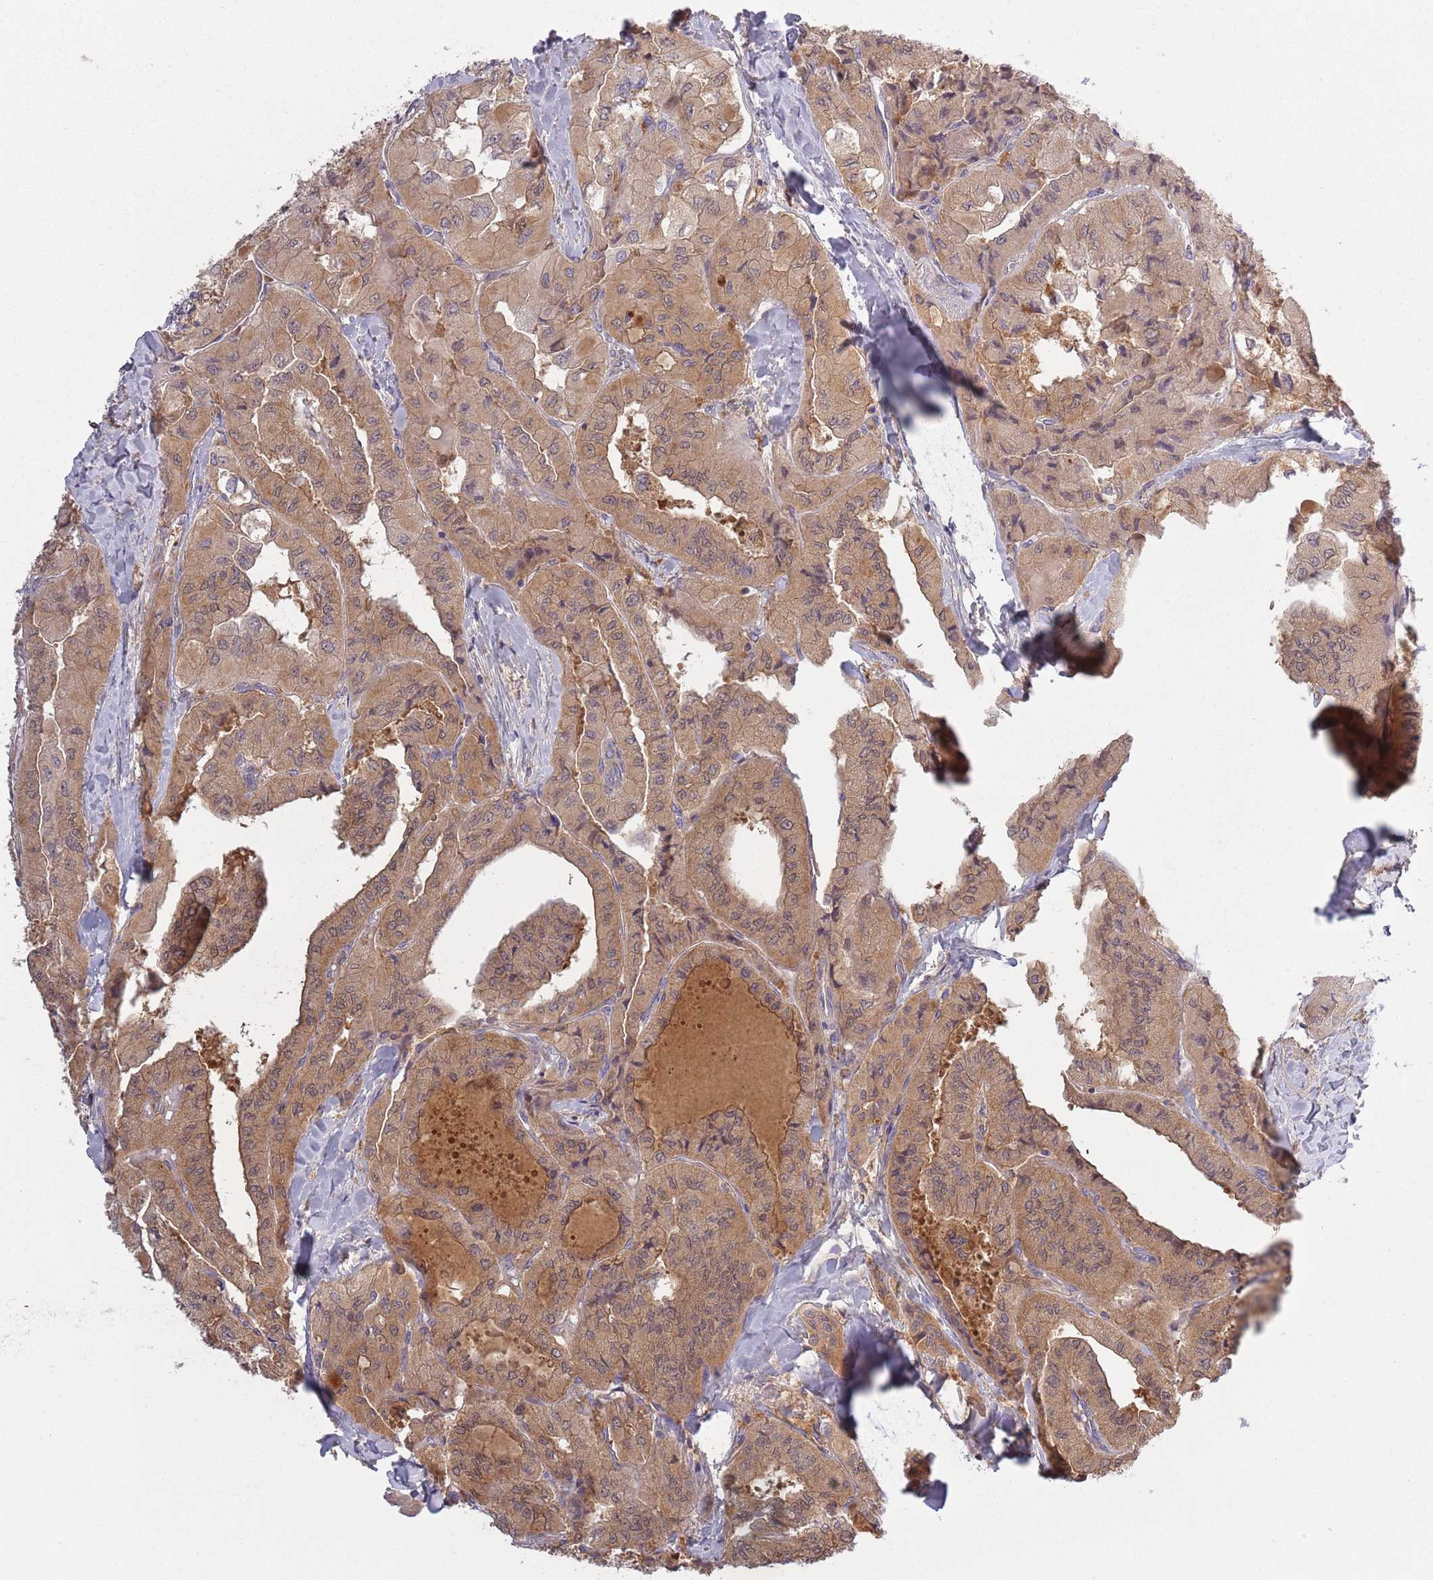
{"staining": {"intensity": "moderate", "quantity": ">75%", "location": "cytoplasmic/membranous"}, "tissue": "thyroid cancer", "cell_type": "Tumor cells", "image_type": "cancer", "snomed": [{"axis": "morphology", "description": "Normal tissue, NOS"}, {"axis": "morphology", "description": "Papillary adenocarcinoma, NOS"}, {"axis": "topography", "description": "Thyroid gland"}], "caption": "Thyroid papillary adenocarcinoma stained for a protein shows moderate cytoplasmic/membranous positivity in tumor cells. The protein is shown in brown color, while the nuclei are stained blue.", "gene": "COQ5", "patient": {"sex": "female", "age": 59}}